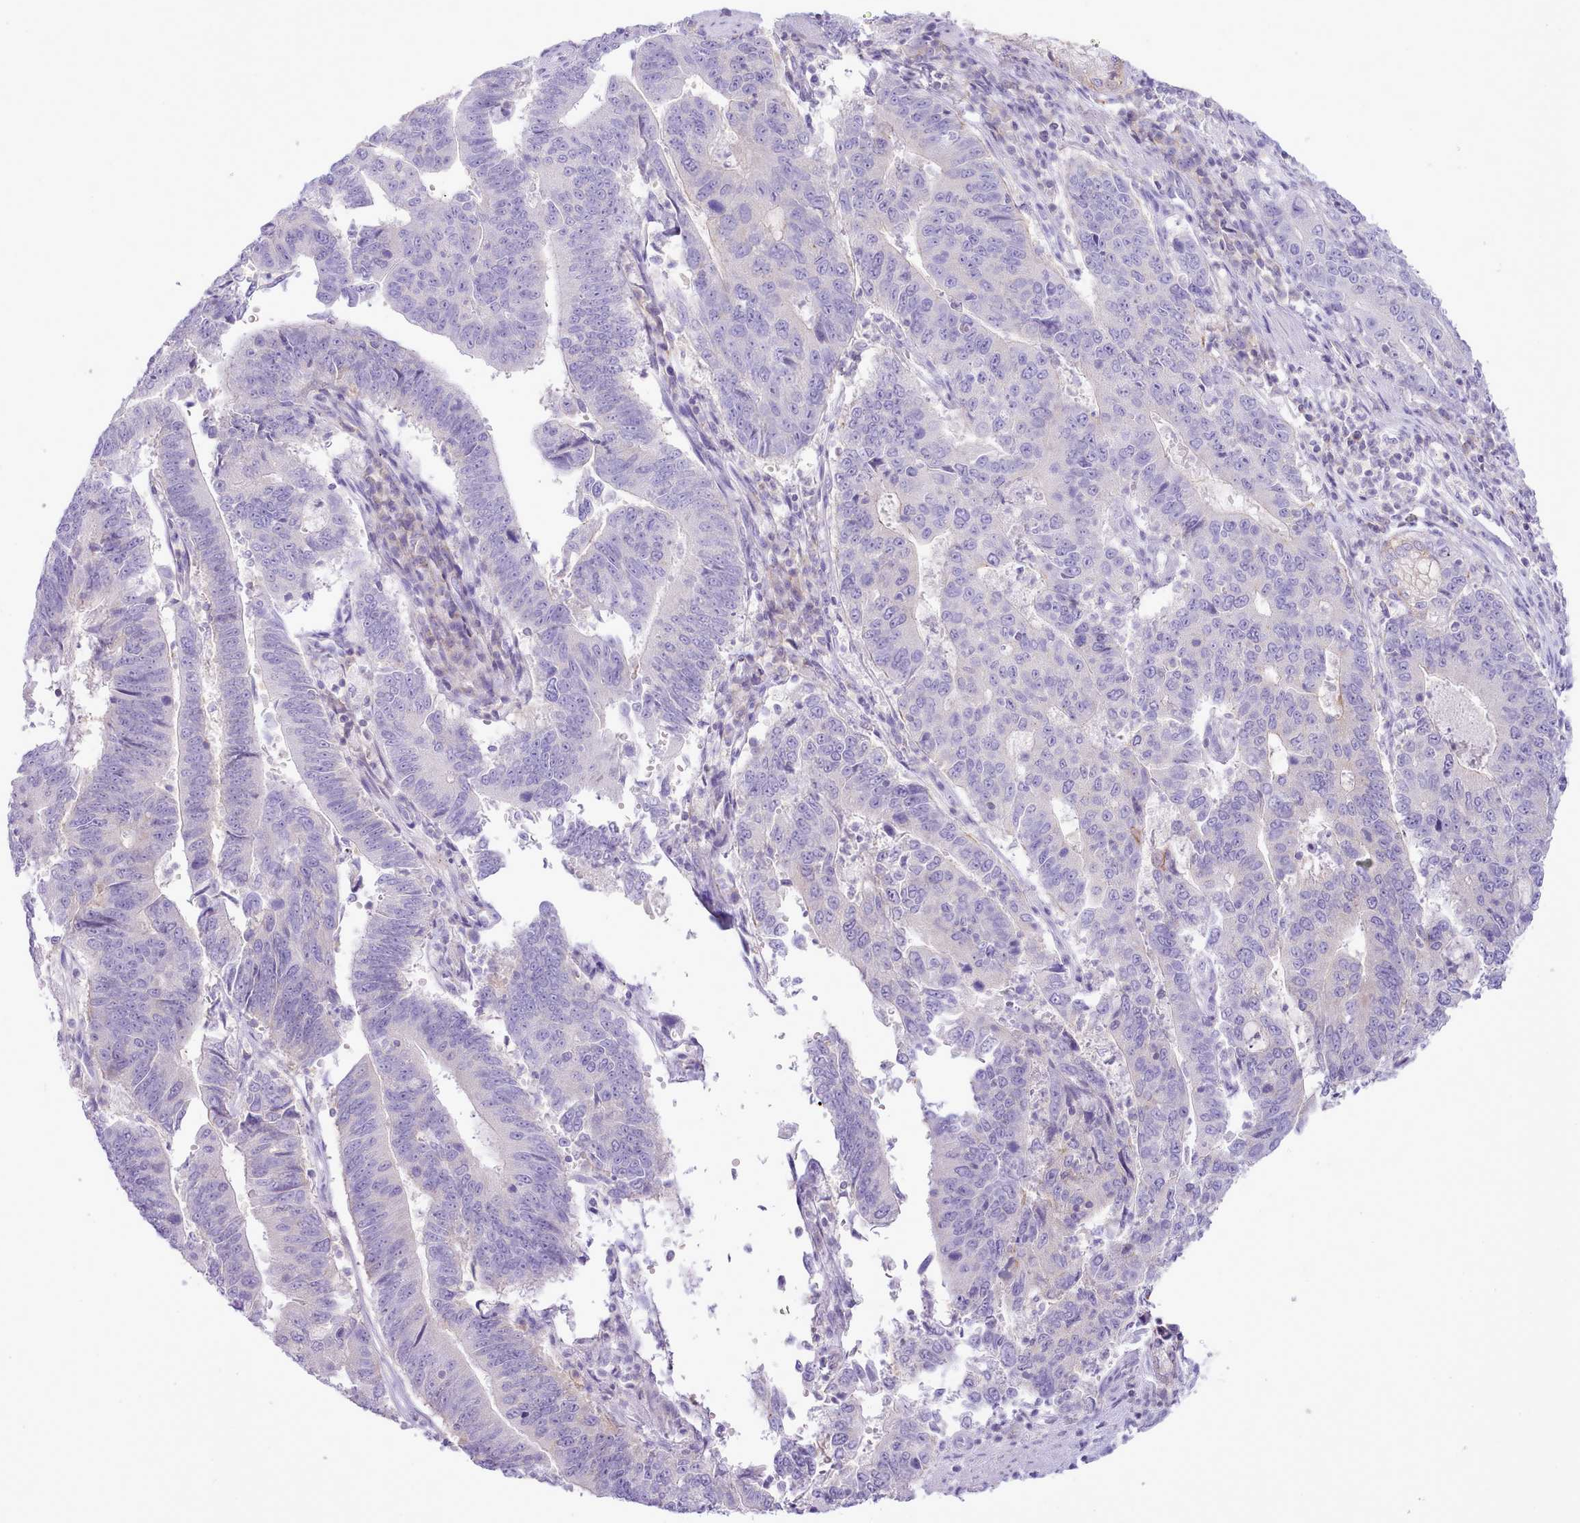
{"staining": {"intensity": "weak", "quantity": "<25%", "location": "cytoplasmic/membranous"}, "tissue": "stomach cancer", "cell_type": "Tumor cells", "image_type": "cancer", "snomed": [{"axis": "morphology", "description": "Adenocarcinoma, NOS"}, {"axis": "topography", "description": "Stomach"}], "caption": "Immunohistochemistry micrograph of adenocarcinoma (stomach) stained for a protein (brown), which reveals no staining in tumor cells. (DAB IHC, high magnification).", "gene": "MDFI", "patient": {"sex": "male", "age": 59}}